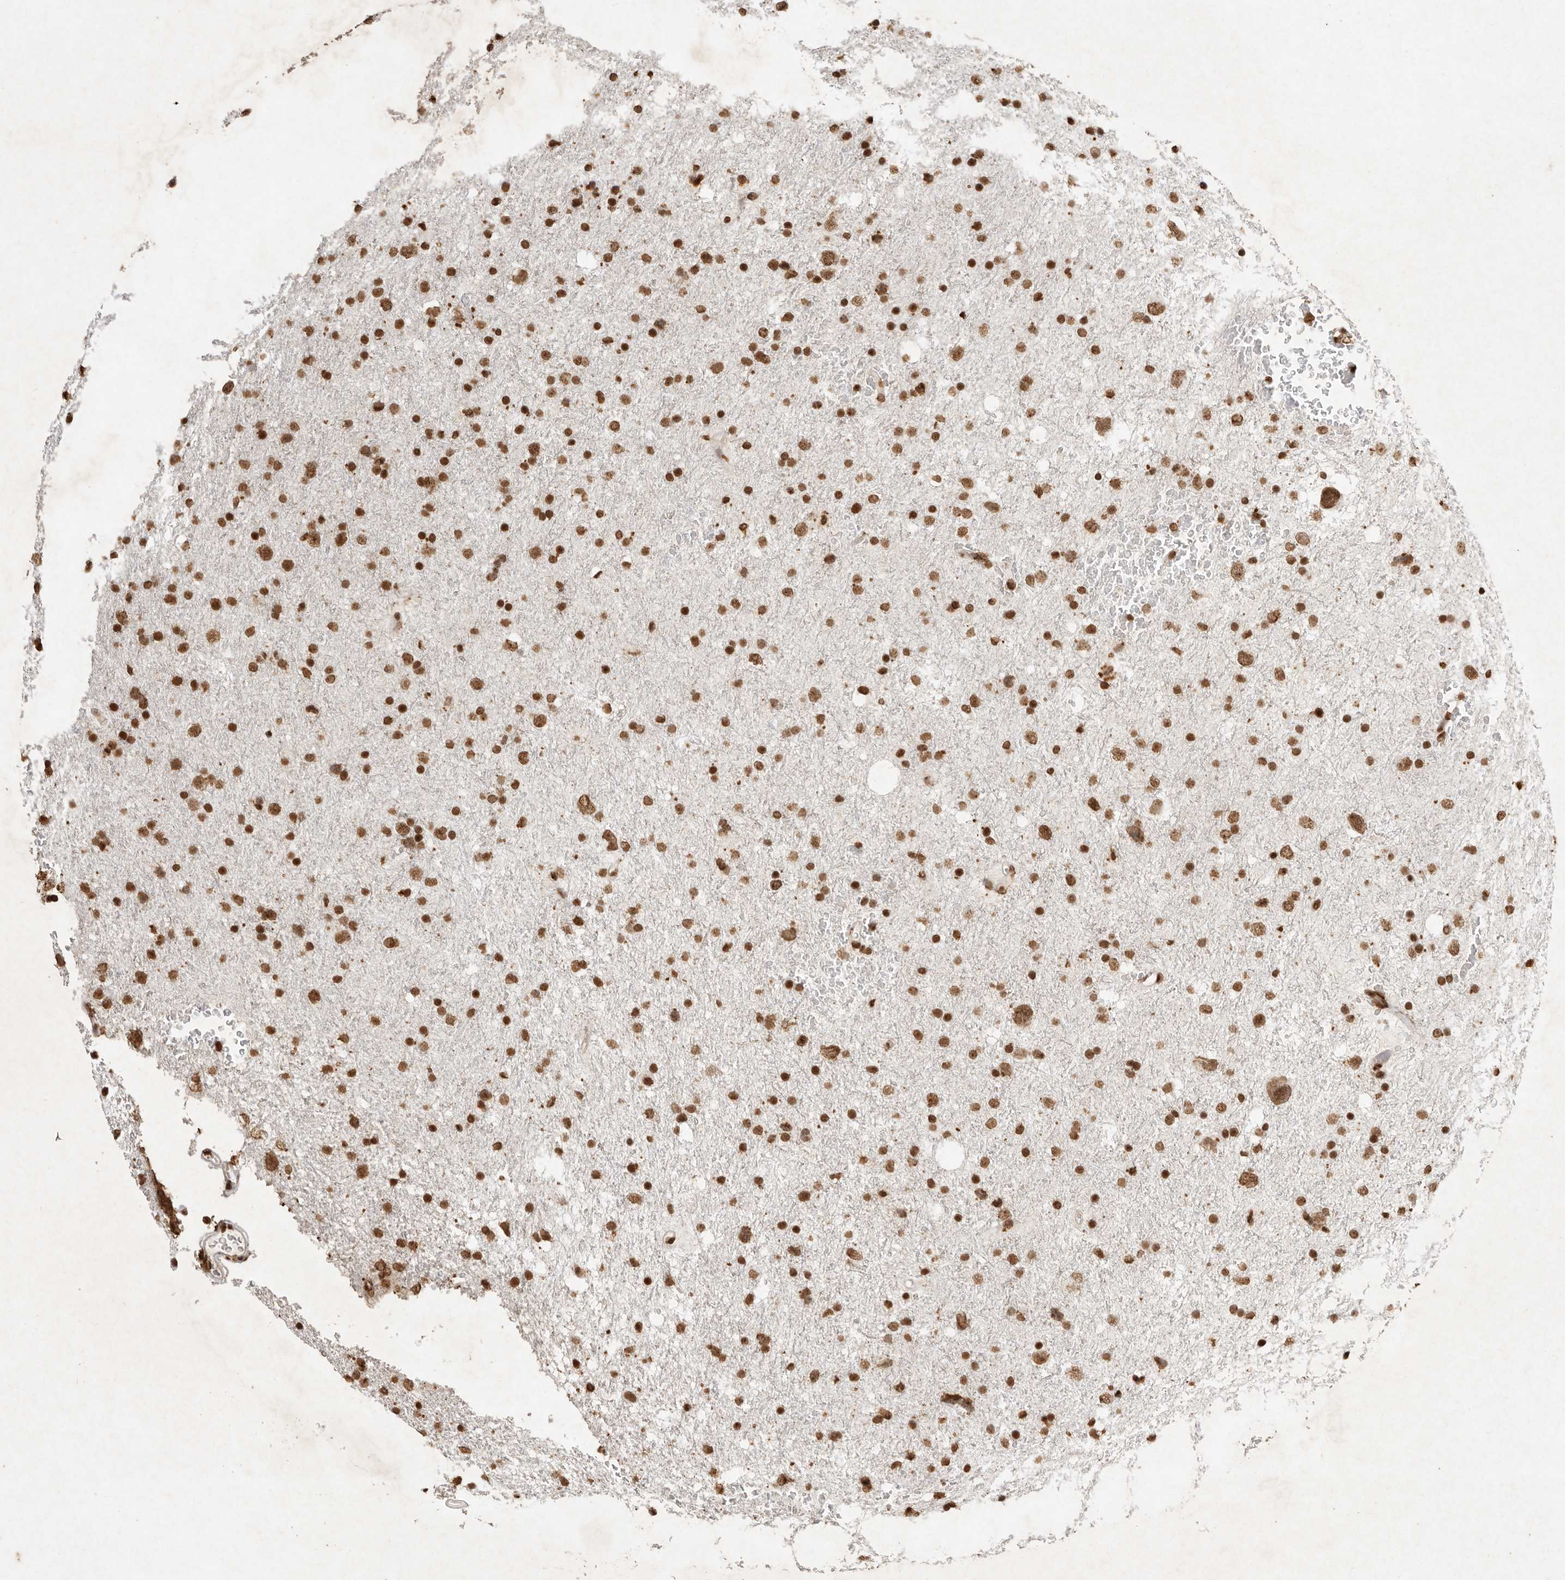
{"staining": {"intensity": "moderate", "quantity": ">75%", "location": "nuclear"}, "tissue": "glioma", "cell_type": "Tumor cells", "image_type": "cancer", "snomed": [{"axis": "morphology", "description": "Glioma, malignant, Low grade"}, {"axis": "topography", "description": "Brain"}], "caption": "Malignant glioma (low-grade) tissue exhibits moderate nuclear positivity in about >75% of tumor cells, visualized by immunohistochemistry.", "gene": "NKX3-2", "patient": {"sex": "female", "age": 37}}